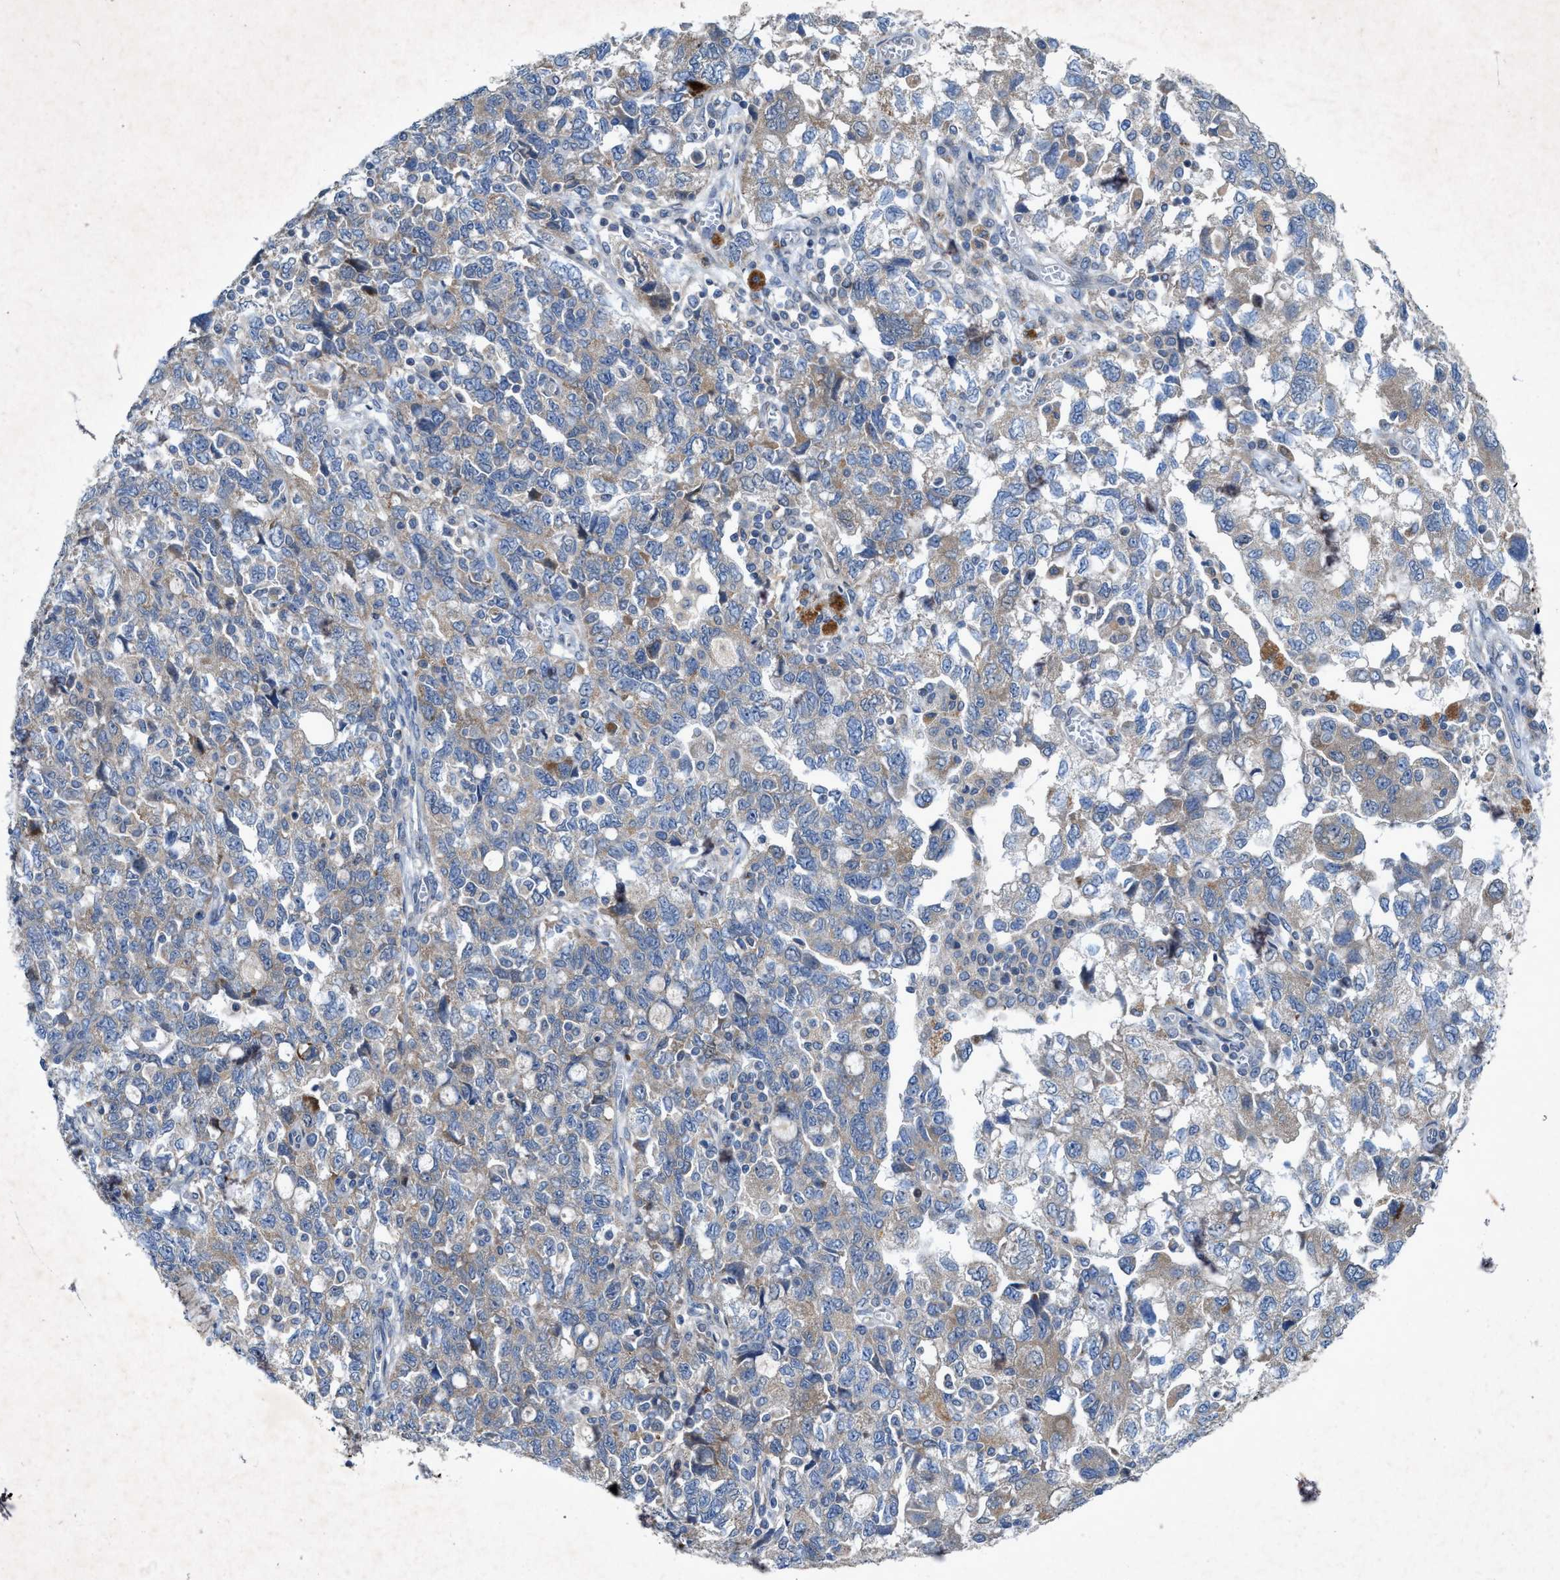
{"staining": {"intensity": "weak", "quantity": "25%-75%", "location": "cytoplasmic/membranous"}, "tissue": "ovarian cancer", "cell_type": "Tumor cells", "image_type": "cancer", "snomed": [{"axis": "morphology", "description": "Carcinoma, NOS"}, {"axis": "morphology", "description": "Cystadenocarcinoma, serous, NOS"}, {"axis": "topography", "description": "Ovary"}], "caption": "Protein staining displays weak cytoplasmic/membranous expression in approximately 25%-75% of tumor cells in ovarian cancer (carcinoma). (Stains: DAB (3,3'-diaminobenzidine) in brown, nuclei in blue, Microscopy: brightfield microscopy at high magnification).", "gene": "URGCP", "patient": {"sex": "female", "age": 69}}